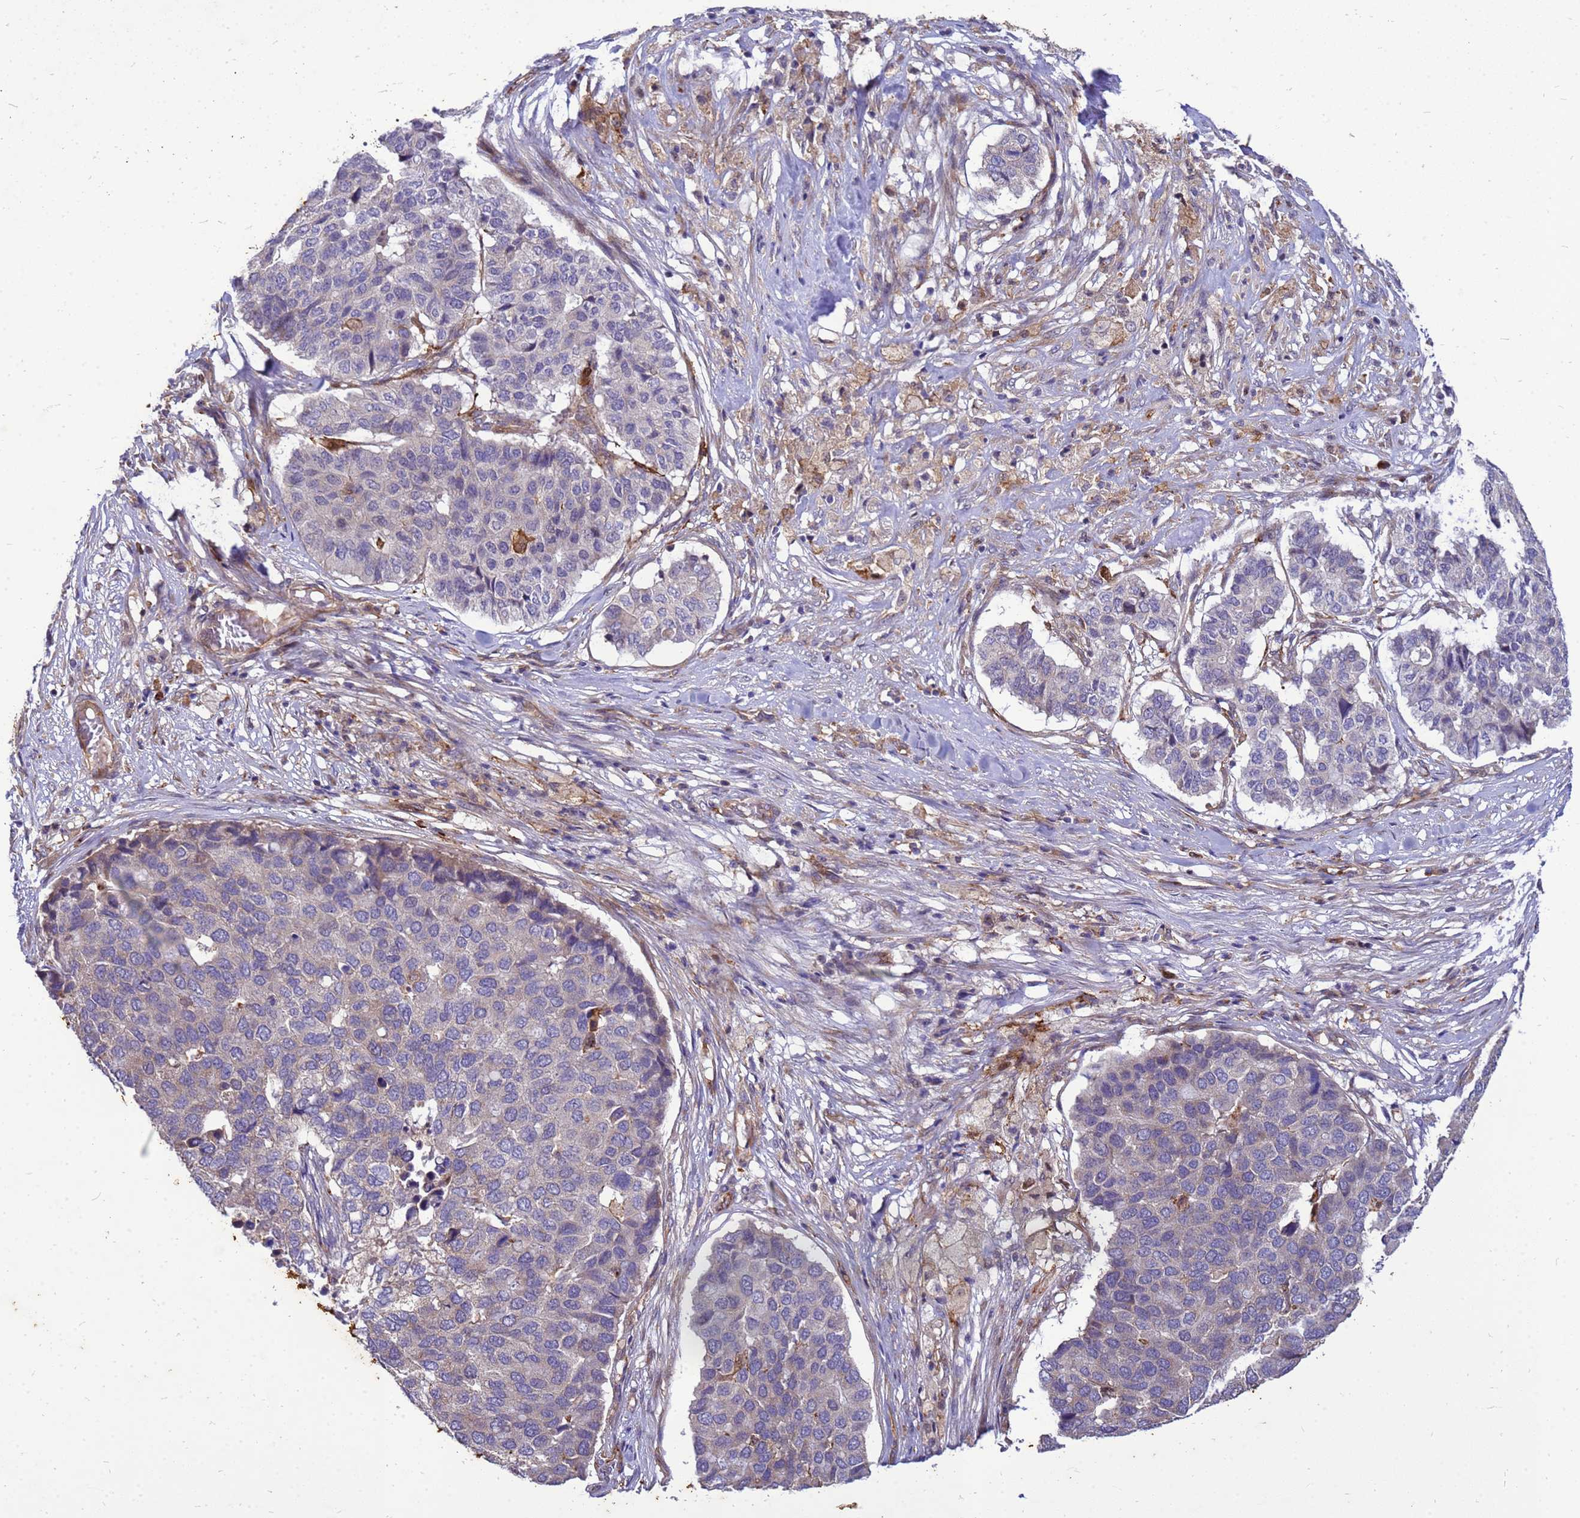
{"staining": {"intensity": "negative", "quantity": "none", "location": "none"}, "tissue": "pancreatic cancer", "cell_type": "Tumor cells", "image_type": "cancer", "snomed": [{"axis": "morphology", "description": "Adenocarcinoma, NOS"}, {"axis": "topography", "description": "Pancreas"}], "caption": "This is a histopathology image of immunohistochemistry (IHC) staining of pancreatic adenocarcinoma, which shows no staining in tumor cells. (Brightfield microscopy of DAB immunohistochemistry (IHC) at high magnification).", "gene": "RNF215", "patient": {"sex": "male", "age": 50}}